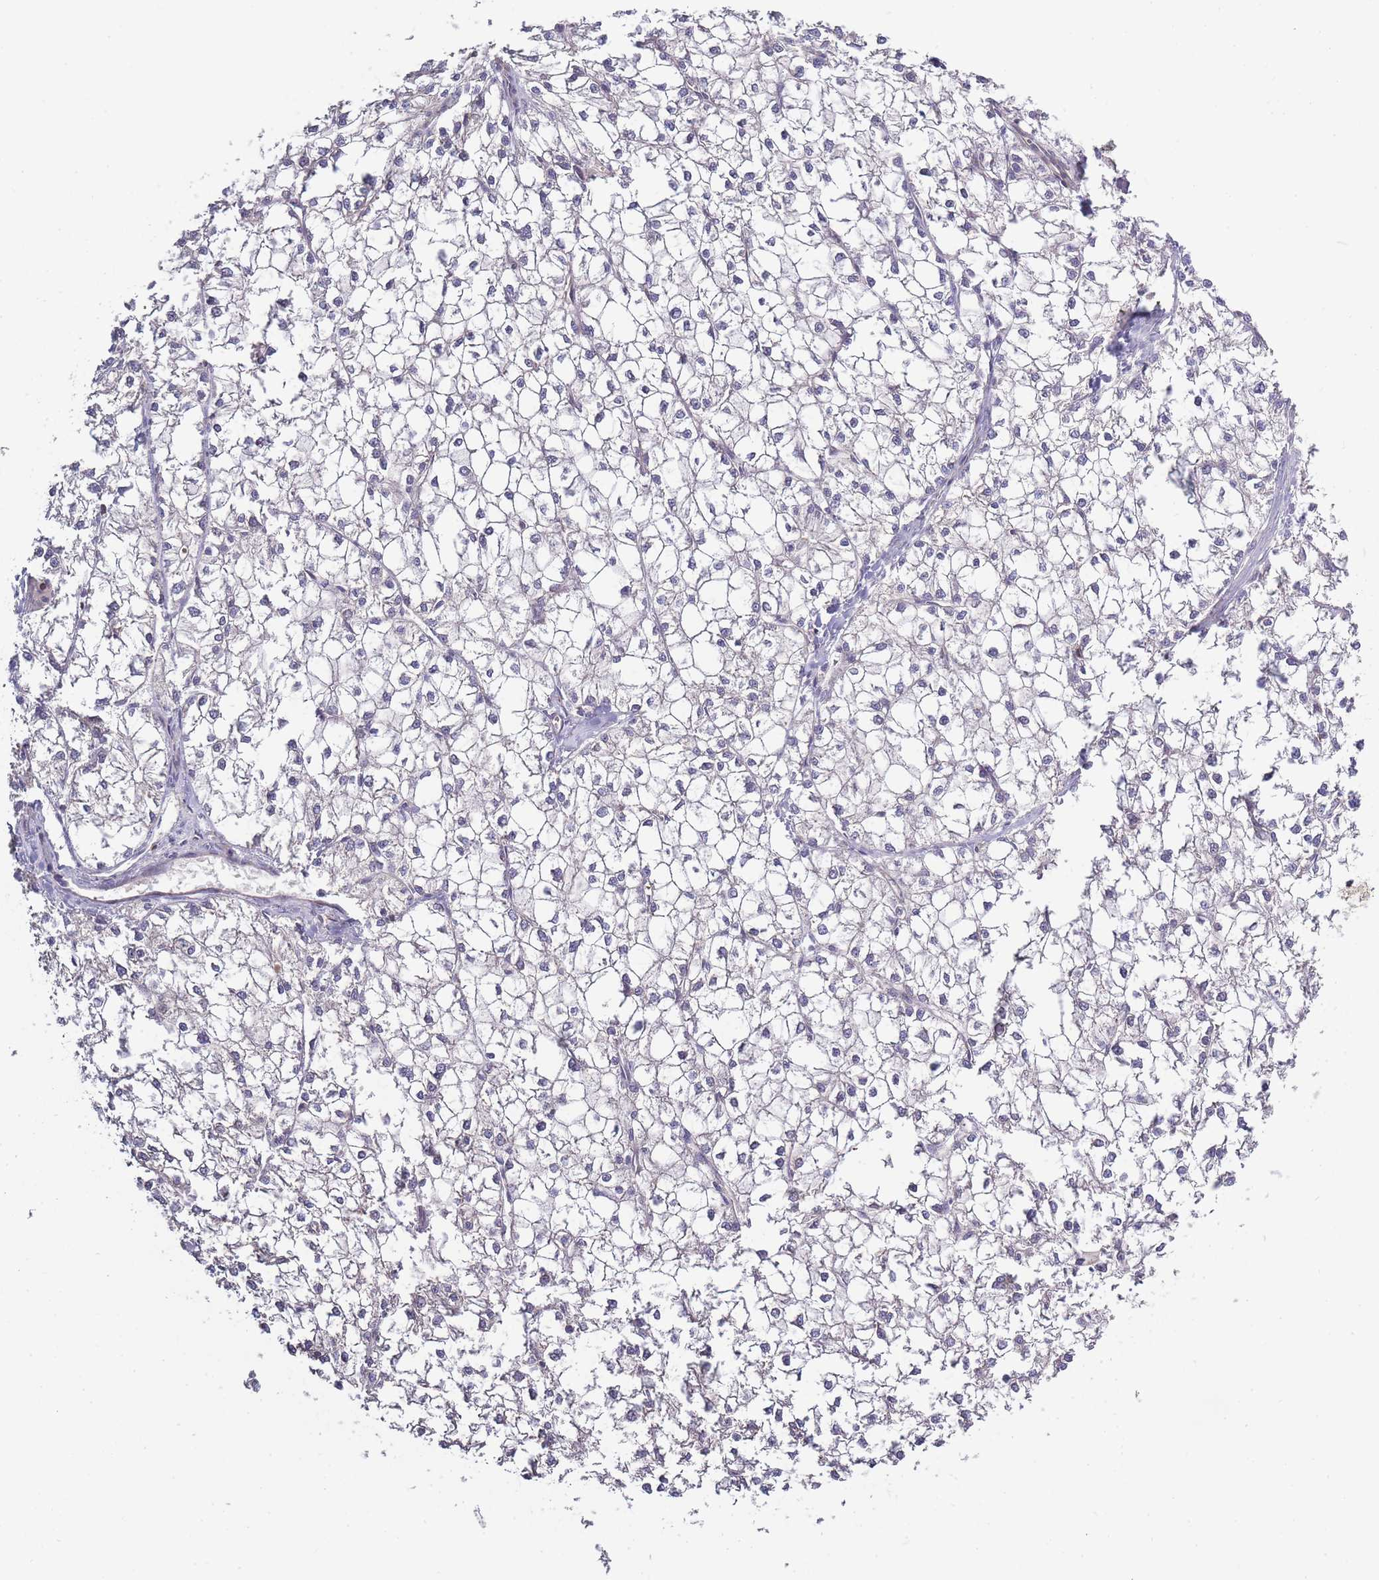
{"staining": {"intensity": "negative", "quantity": "none", "location": "none"}, "tissue": "liver cancer", "cell_type": "Tumor cells", "image_type": "cancer", "snomed": [{"axis": "morphology", "description": "Carcinoma, Hepatocellular, NOS"}, {"axis": "topography", "description": "Liver"}], "caption": "IHC micrograph of neoplastic tissue: human liver cancer stained with DAB (3,3'-diaminobenzidine) shows no significant protein staining in tumor cells.", "gene": "SPHKAP", "patient": {"sex": "female", "age": 43}}